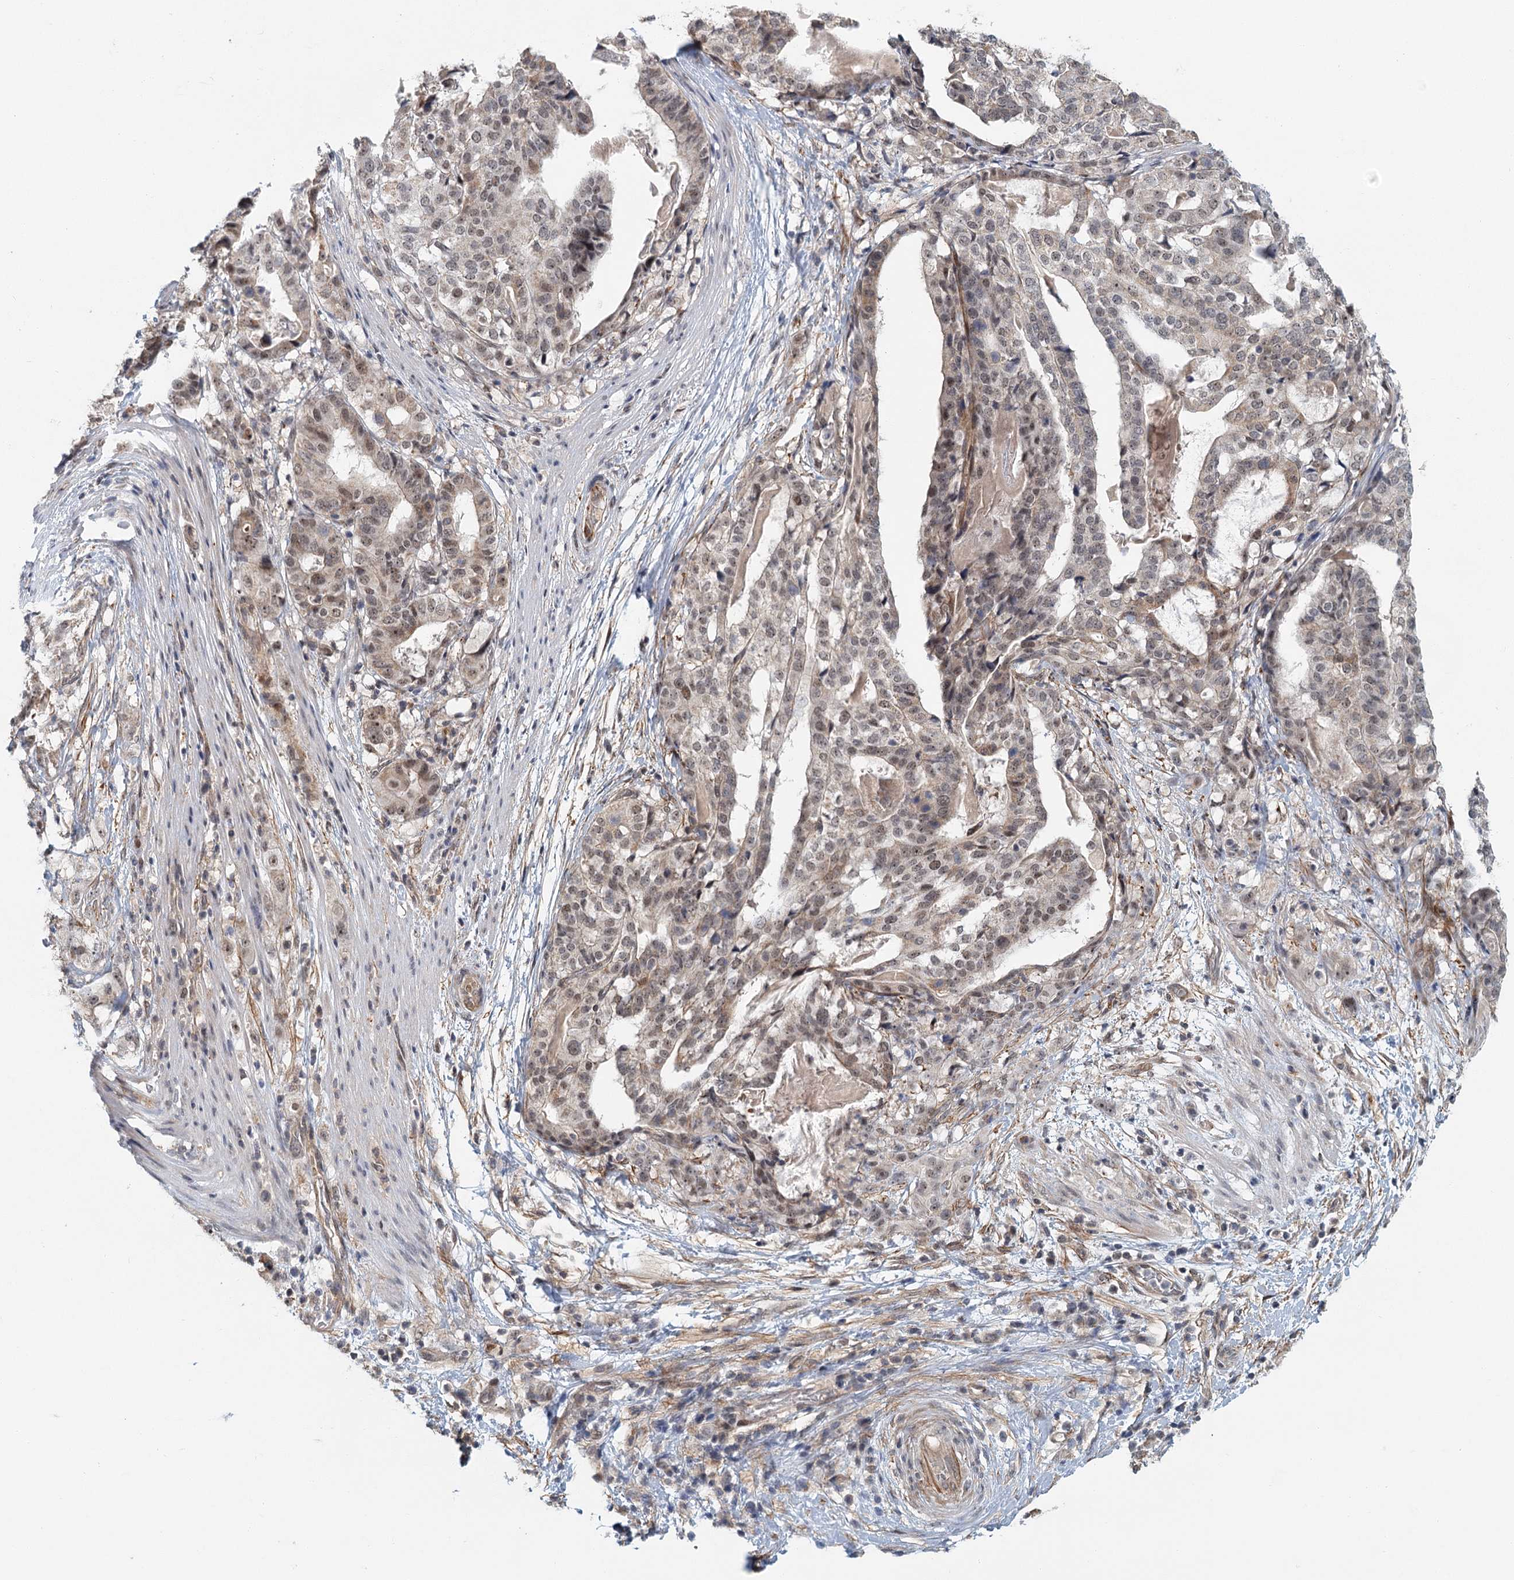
{"staining": {"intensity": "weak", "quantity": ">75%", "location": "nuclear"}, "tissue": "stomach cancer", "cell_type": "Tumor cells", "image_type": "cancer", "snomed": [{"axis": "morphology", "description": "Adenocarcinoma, NOS"}, {"axis": "topography", "description": "Stomach"}], "caption": "This is a micrograph of IHC staining of adenocarcinoma (stomach), which shows weak staining in the nuclear of tumor cells.", "gene": "TAS2R42", "patient": {"sex": "male", "age": 48}}